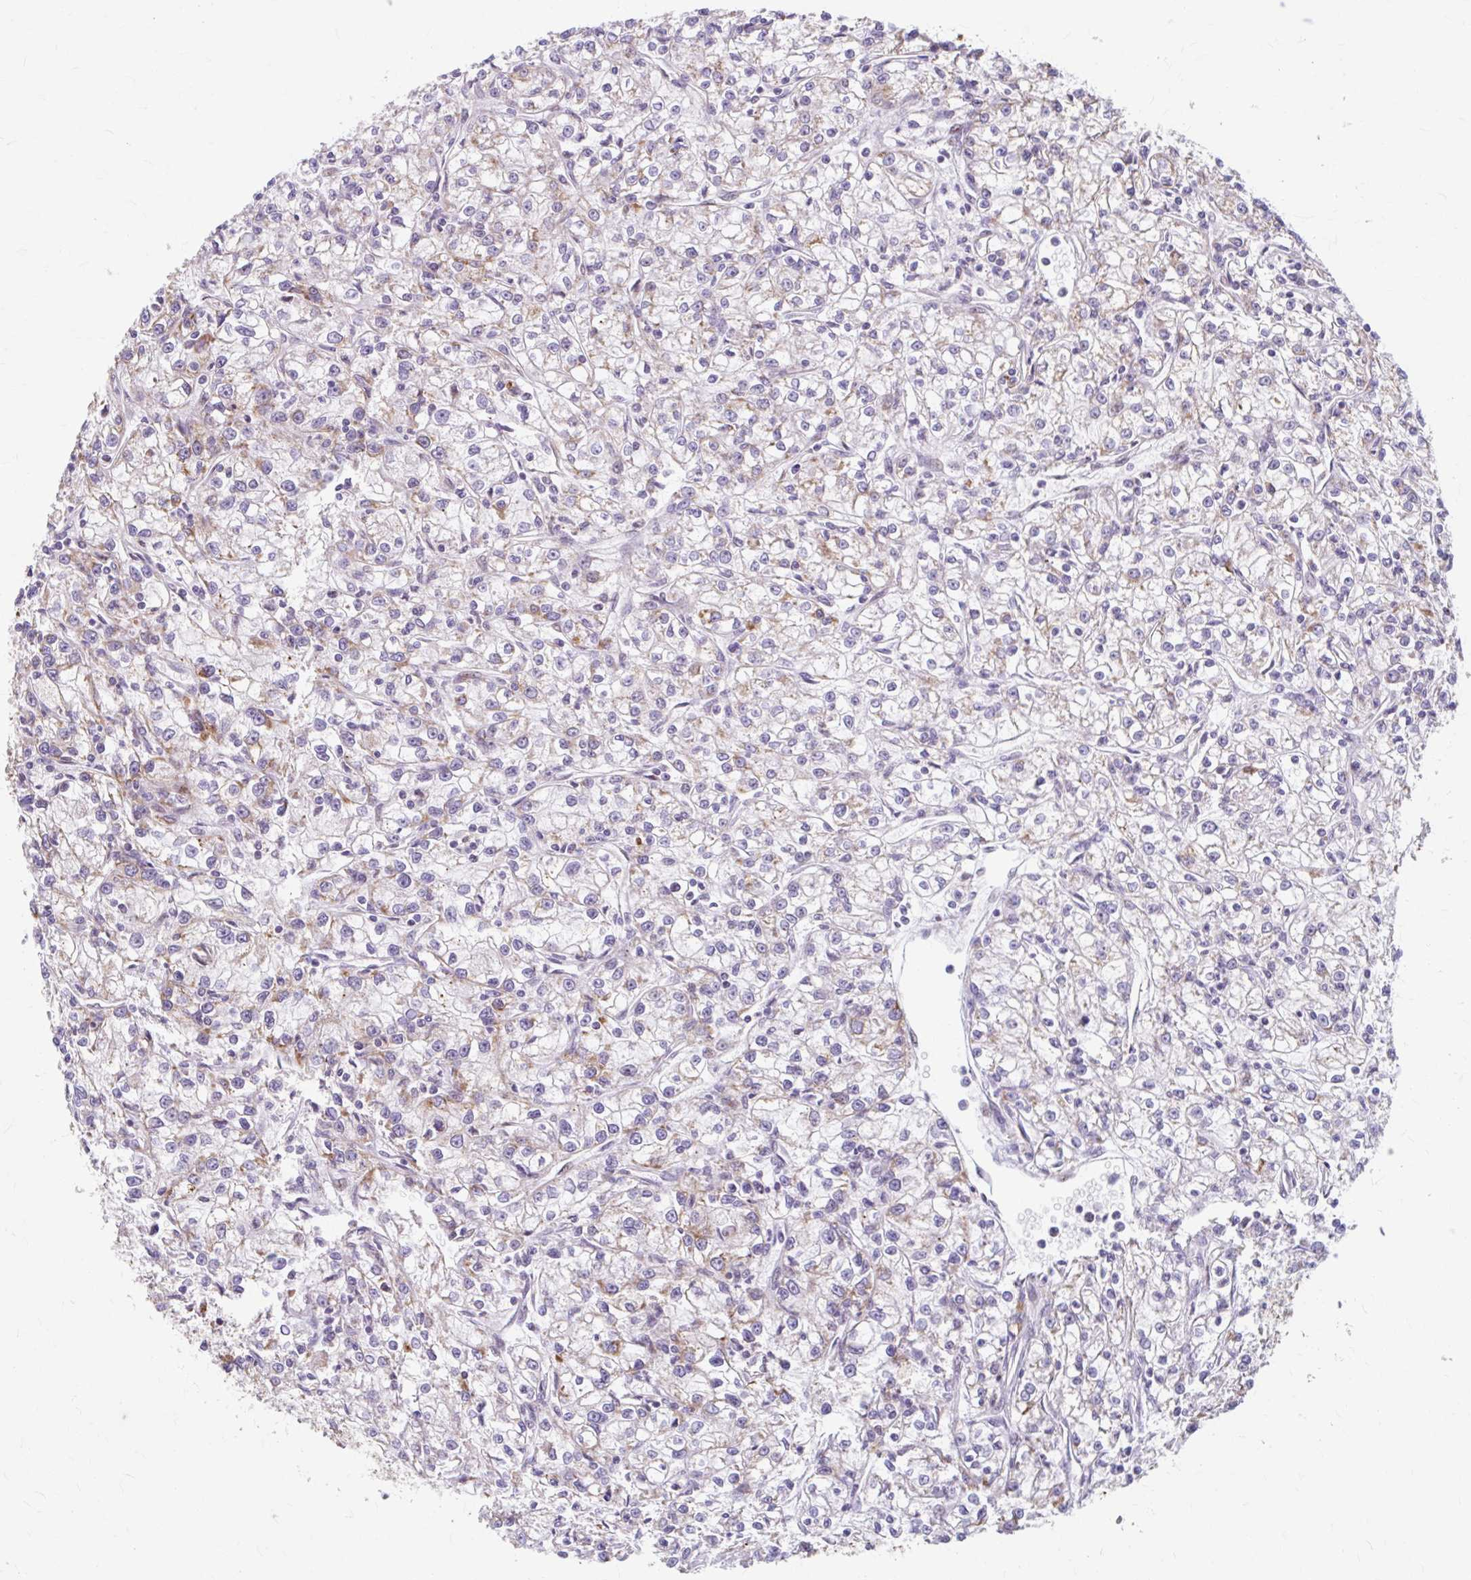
{"staining": {"intensity": "weak", "quantity": "<25%", "location": "cytoplasmic/membranous"}, "tissue": "renal cancer", "cell_type": "Tumor cells", "image_type": "cancer", "snomed": [{"axis": "morphology", "description": "Adenocarcinoma, NOS"}, {"axis": "topography", "description": "Kidney"}], "caption": "Tumor cells are negative for protein expression in human renal adenocarcinoma.", "gene": "BEAN1", "patient": {"sex": "female", "age": 59}}